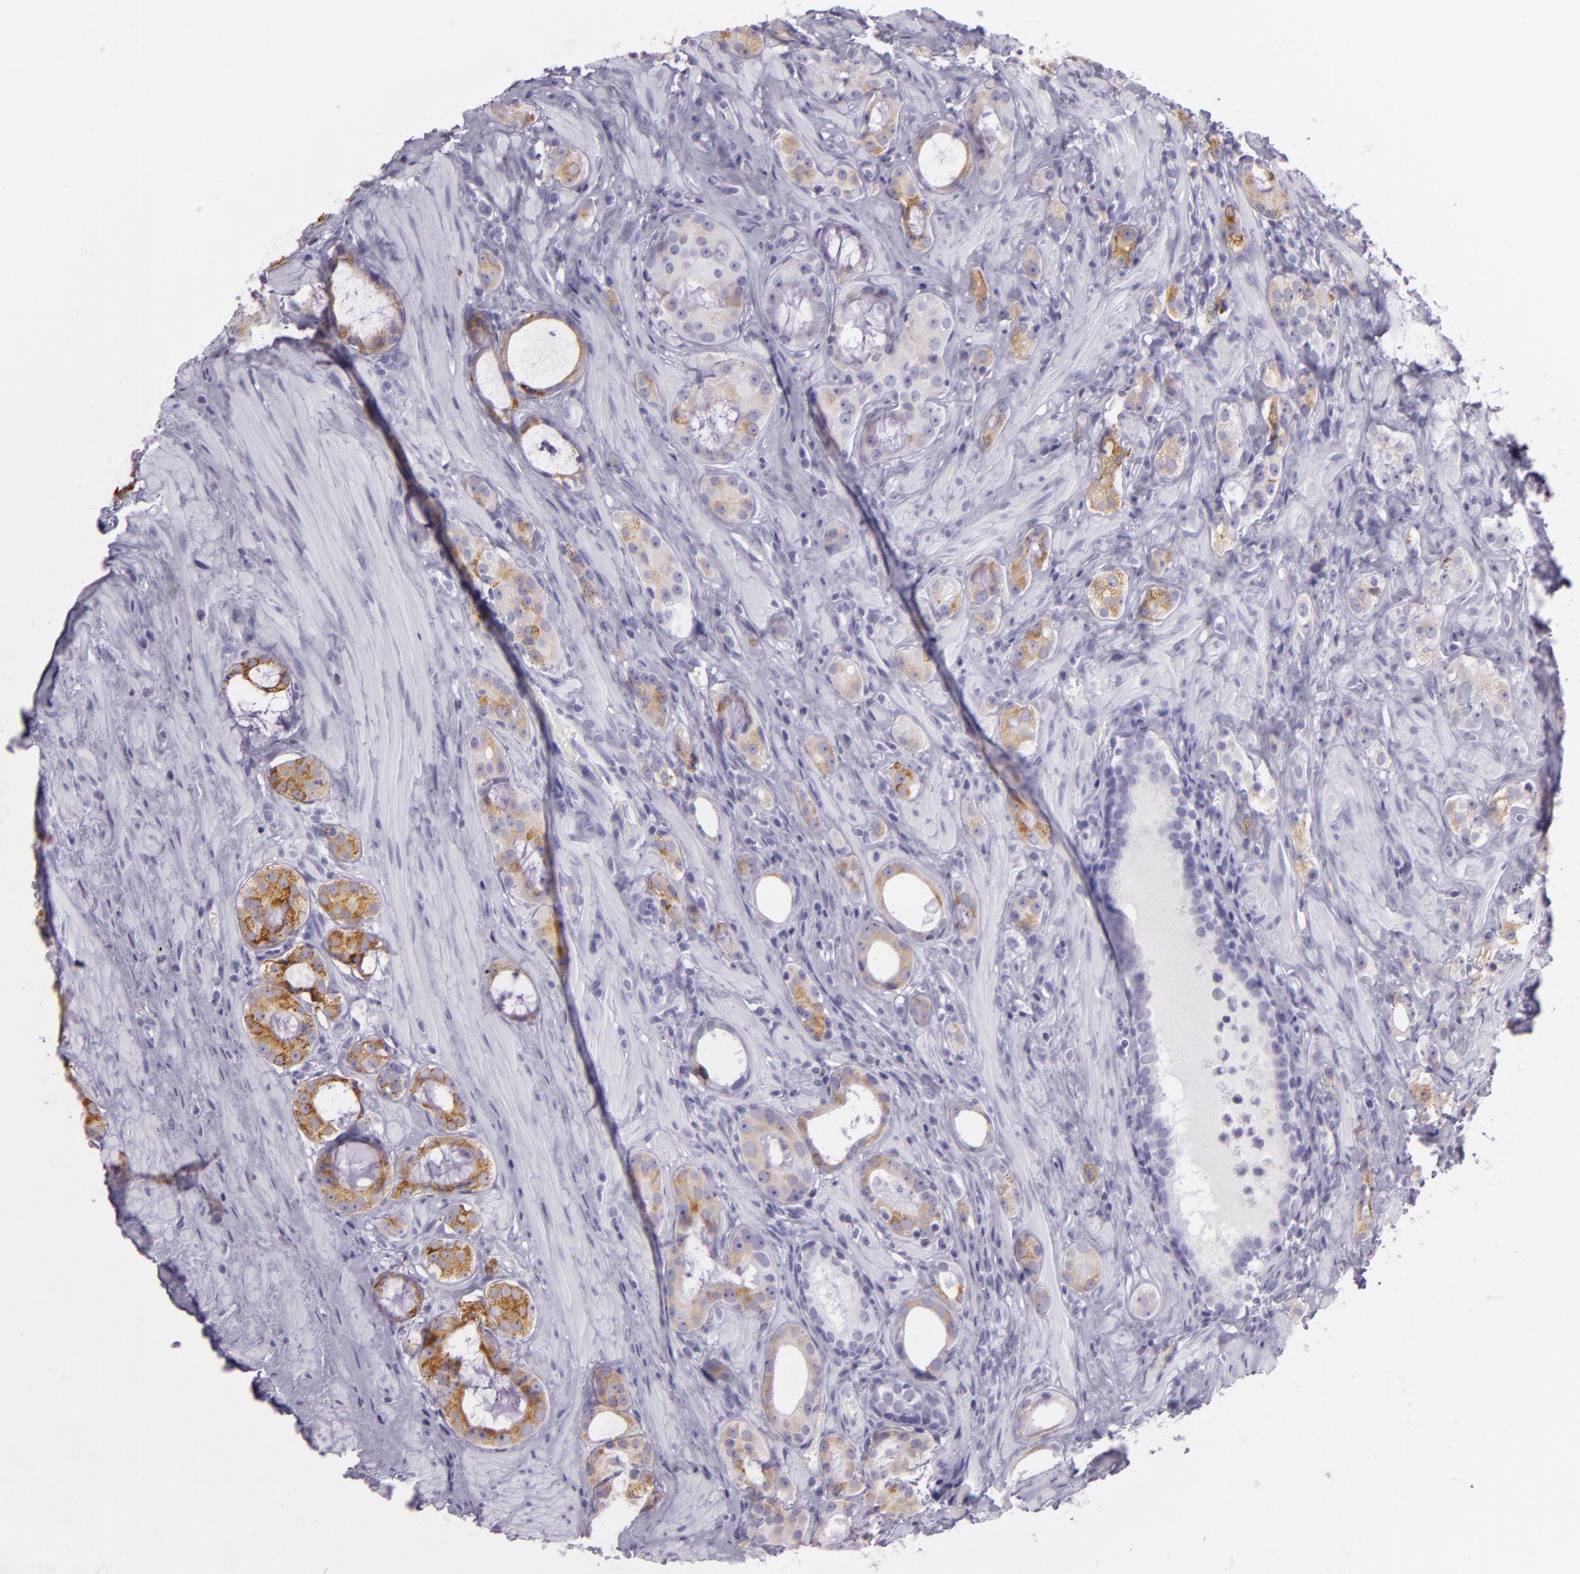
{"staining": {"intensity": "moderate", "quantity": "25%-75%", "location": "cytoplasmic/membranous"}, "tissue": "prostate cancer", "cell_type": "Tumor cells", "image_type": "cancer", "snomed": [{"axis": "morphology", "description": "Adenocarcinoma, Medium grade"}, {"axis": "topography", "description": "Prostate"}], "caption": "Tumor cells exhibit medium levels of moderate cytoplasmic/membranous positivity in about 25%-75% of cells in prostate adenocarcinoma (medium-grade).", "gene": "MUC6", "patient": {"sex": "male", "age": 73}}